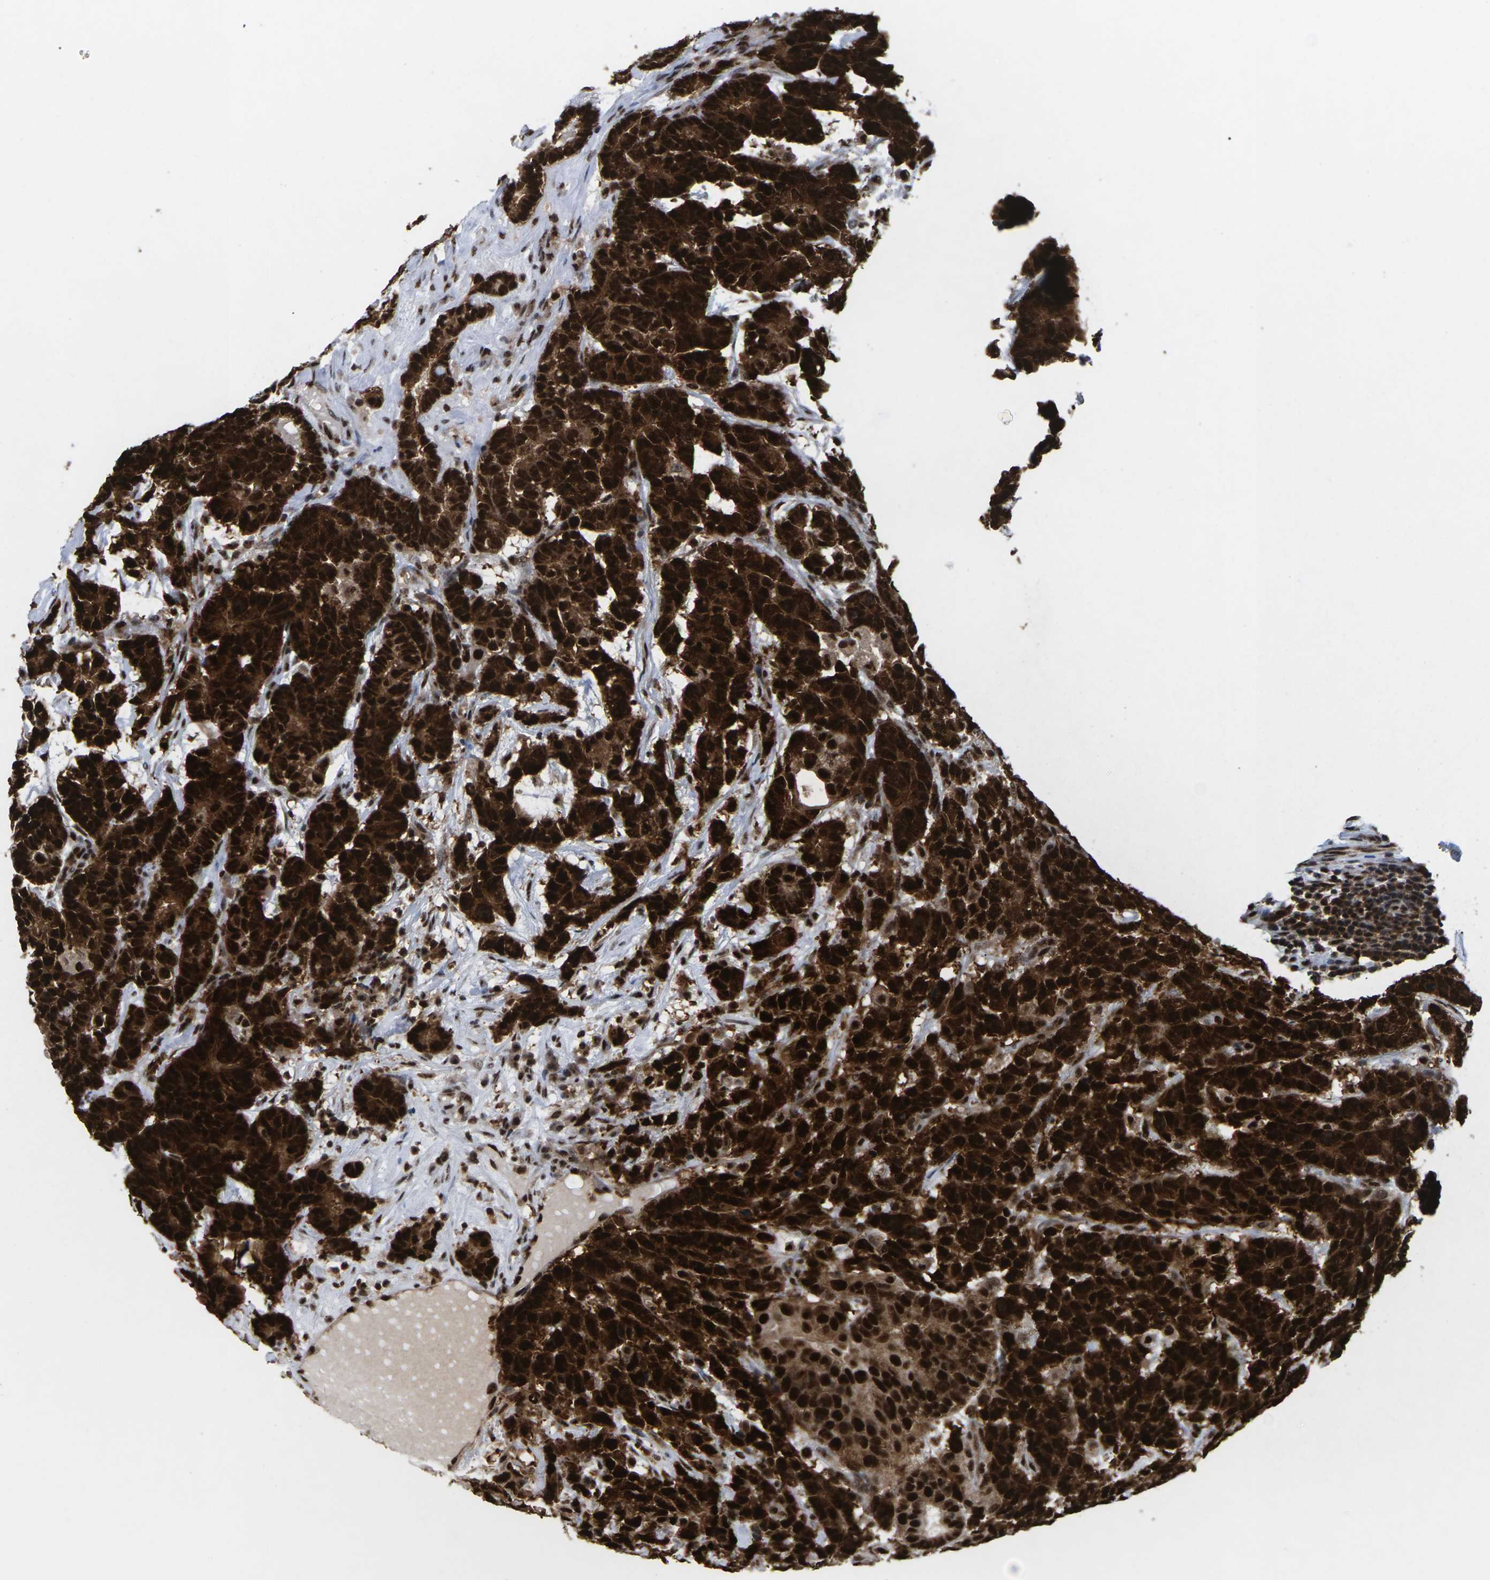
{"staining": {"intensity": "strong", "quantity": ">75%", "location": "cytoplasmic/membranous,nuclear"}, "tissue": "testis cancer", "cell_type": "Tumor cells", "image_type": "cancer", "snomed": [{"axis": "morphology", "description": "Carcinoma, Embryonal, NOS"}, {"axis": "topography", "description": "Testis"}], "caption": "This is a photomicrograph of IHC staining of embryonal carcinoma (testis), which shows strong positivity in the cytoplasmic/membranous and nuclear of tumor cells.", "gene": "MAGOH", "patient": {"sex": "male", "age": 26}}